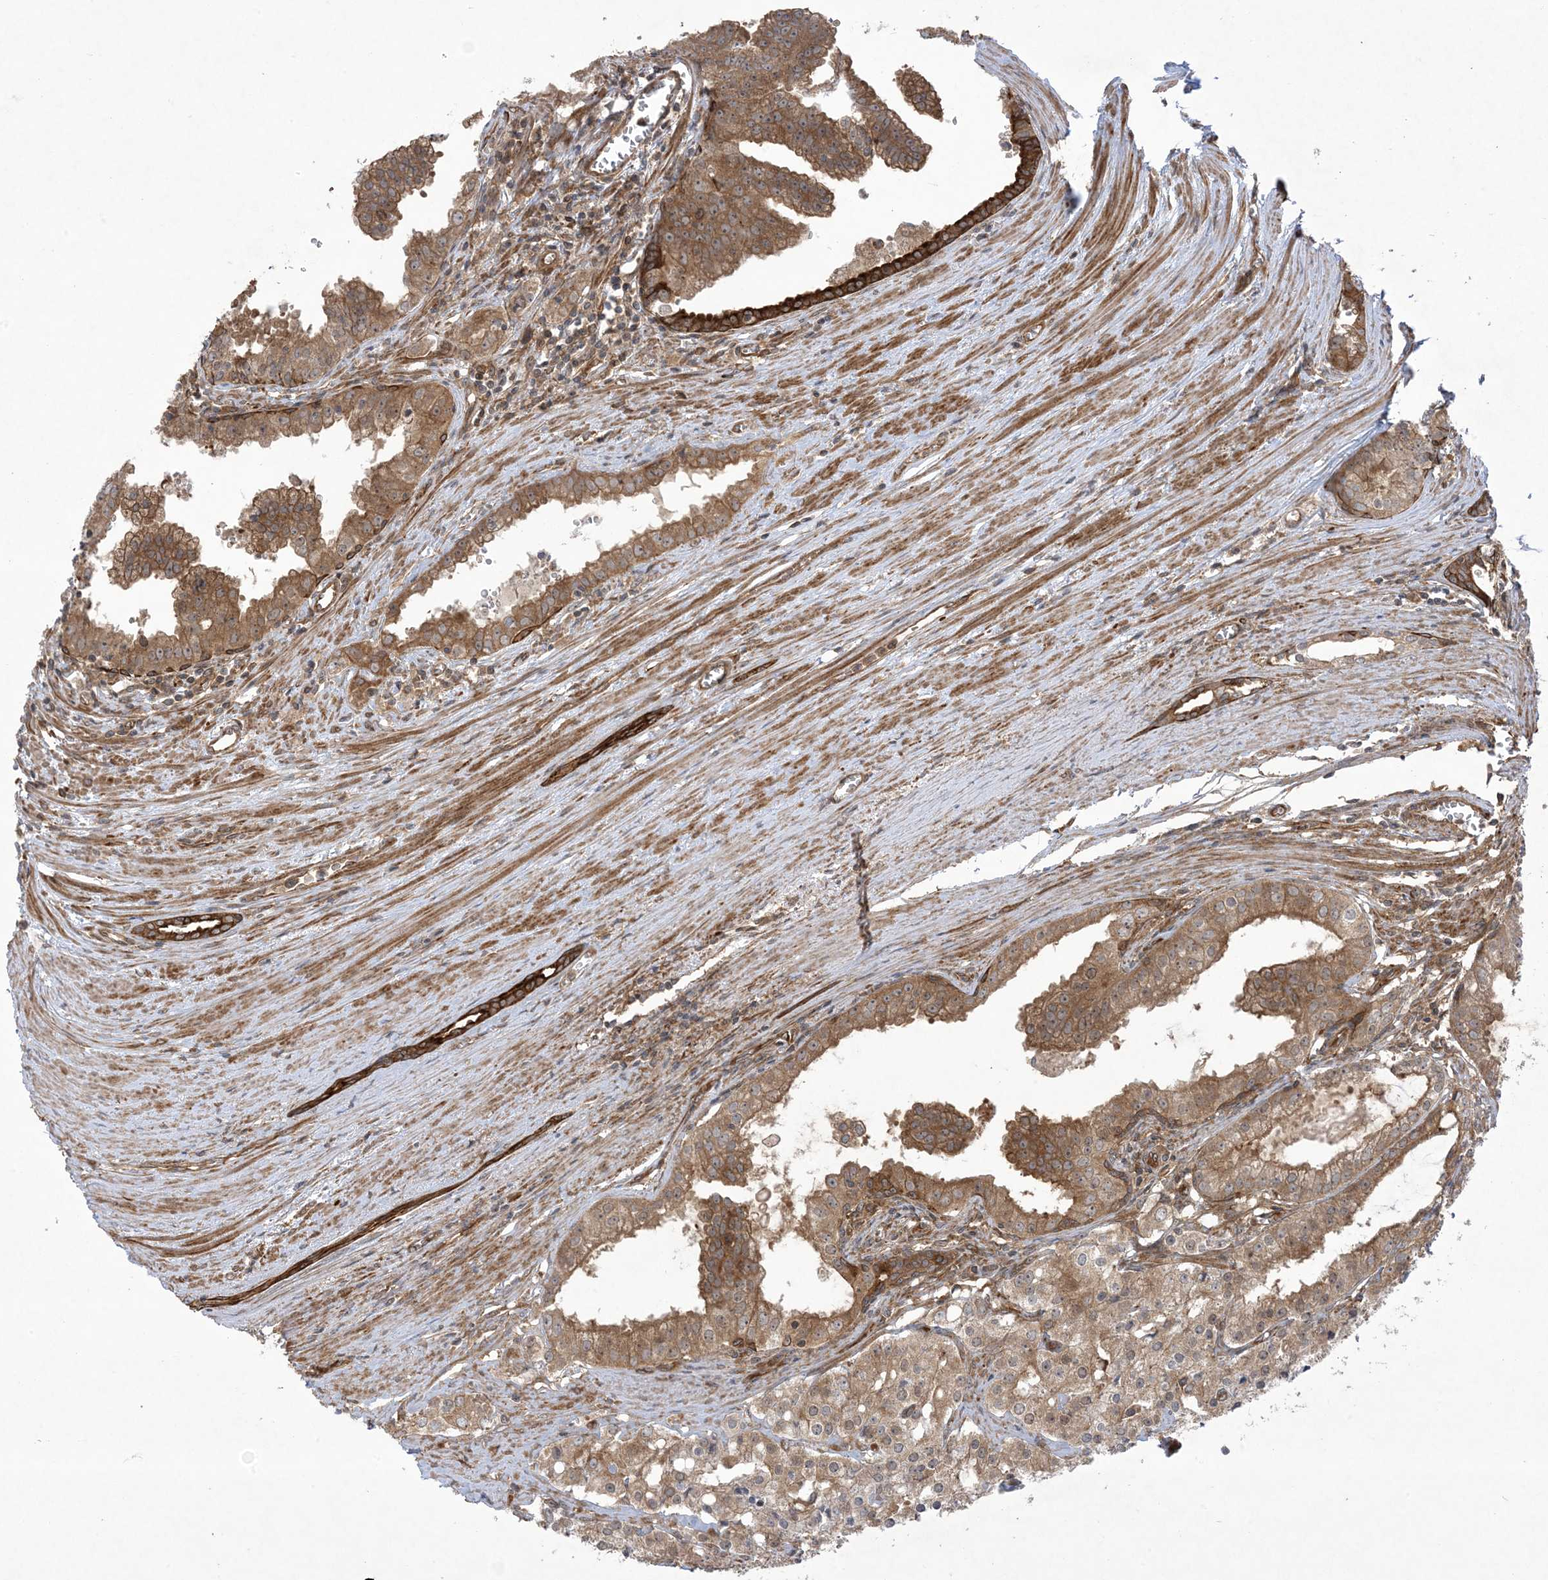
{"staining": {"intensity": "moderate", "quantity": ">75%", "location": "cytoplasmic/membranous,nuclear"}, "tissue": "prostate cancer", "cell_type": "Tumor cells", "image_type": "cancer", "snomed": [{"axis": "morphology", "description": "Adenocarcinoma, High grade"}, {"axis": "topography", "description": "Prostate"}], "caption": "DAB immunohistochemical staining of human prostate cancer (high-grade adenocarcinoma) demonstrates moderate cytoplasmic/membranous and nuclear protein positivity in about >75% of tumor cells.", "gene": "SOGA3", "patient": {"sex": "male", "age": 68}}